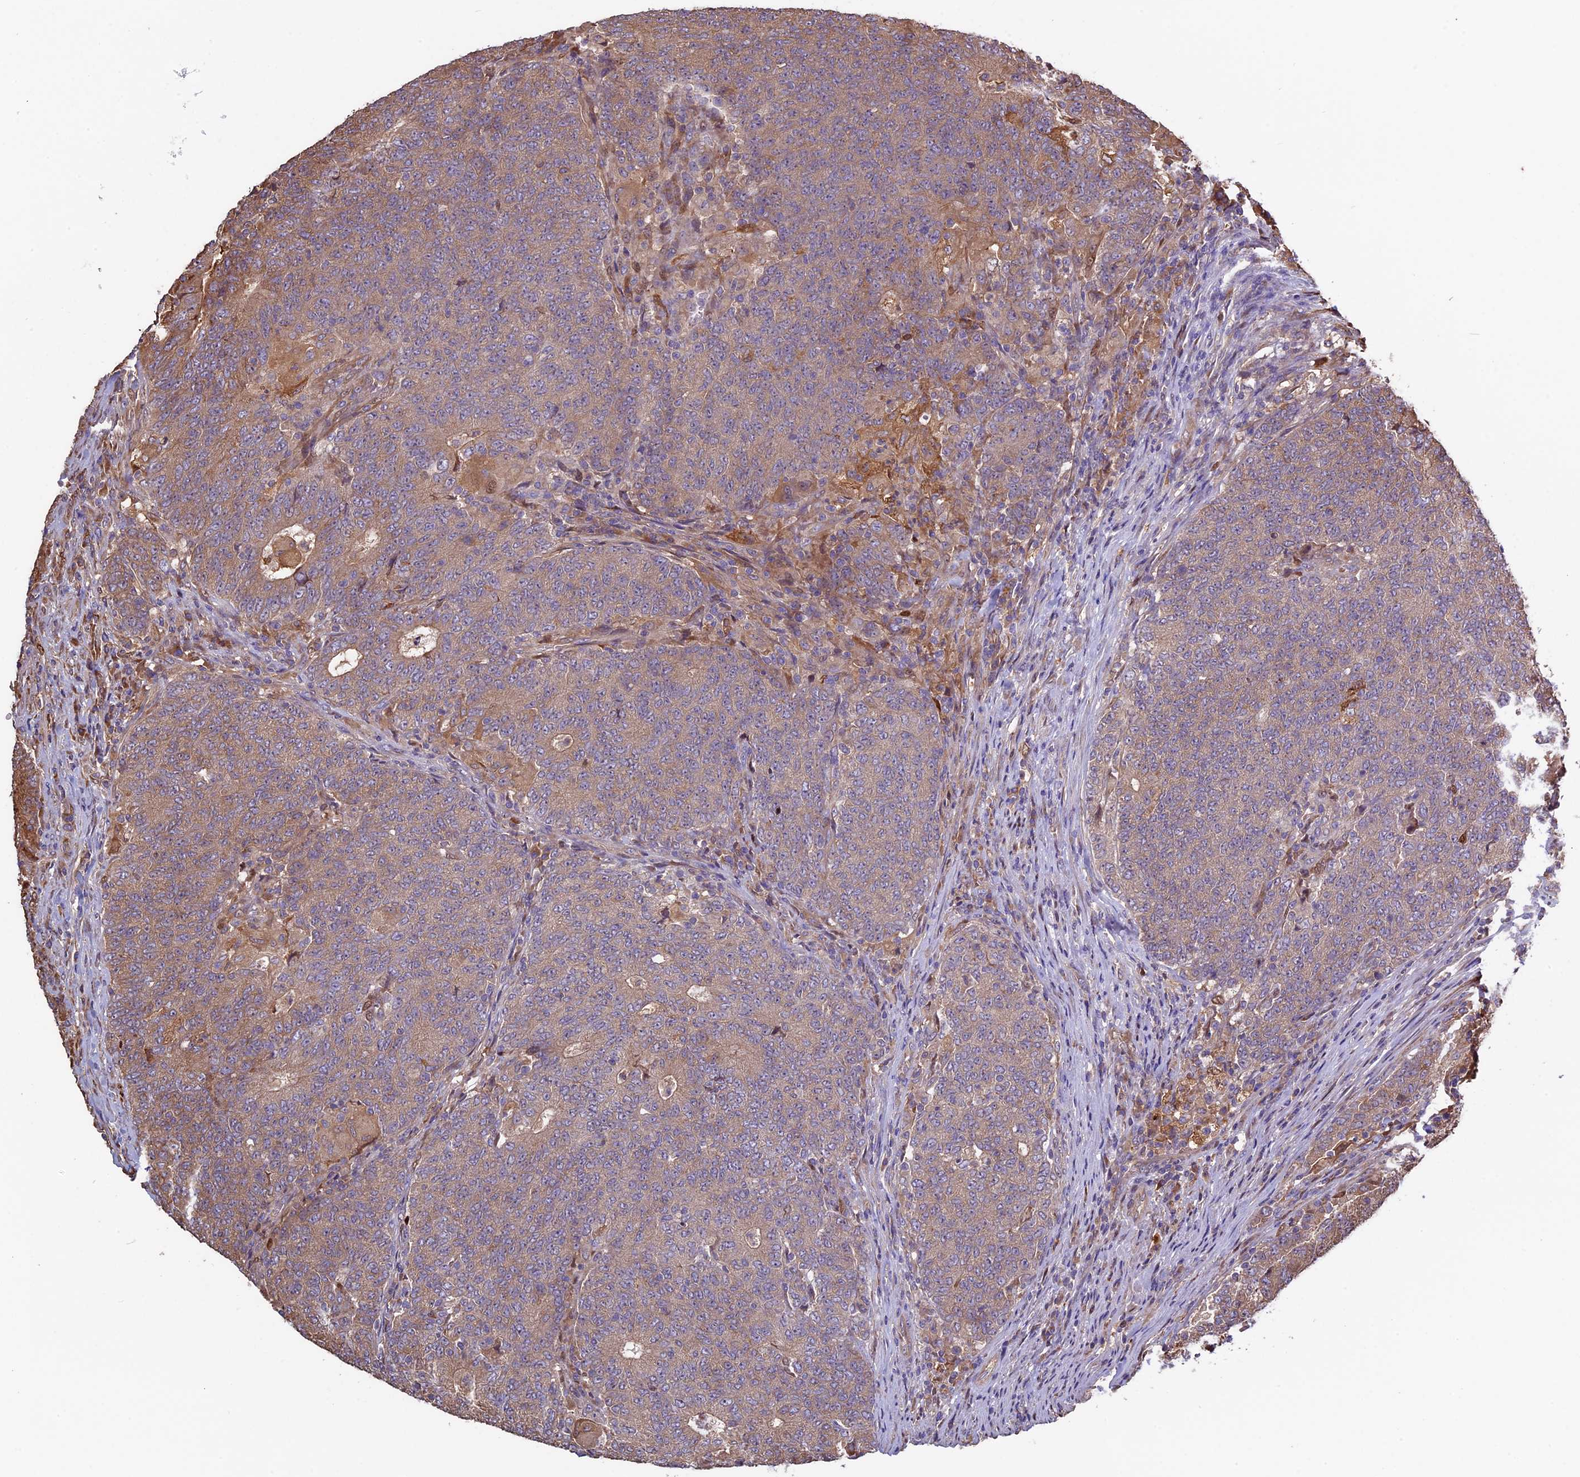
{"staining": {"intensity": "weak", "quantity": ">75%", "location": "cytoplasmic/membranous"}, "tissue": "colorectal cancer", "cell_type": "Tumor cells", "image_type": "cancer", "snomed": [{"axis": "morphology", "description": "Adenocarcinoma, NOS"}, {"axis": "topography", "description": "Colon"}], "caption": "Weak cytoplasmic/membranous staining is appreciated in approximately >75% of tumor cells in colorectal cancer (adenocarcinoma).", "gene": "VWA3A", "patient": {"sex": "female", "age": 75}}